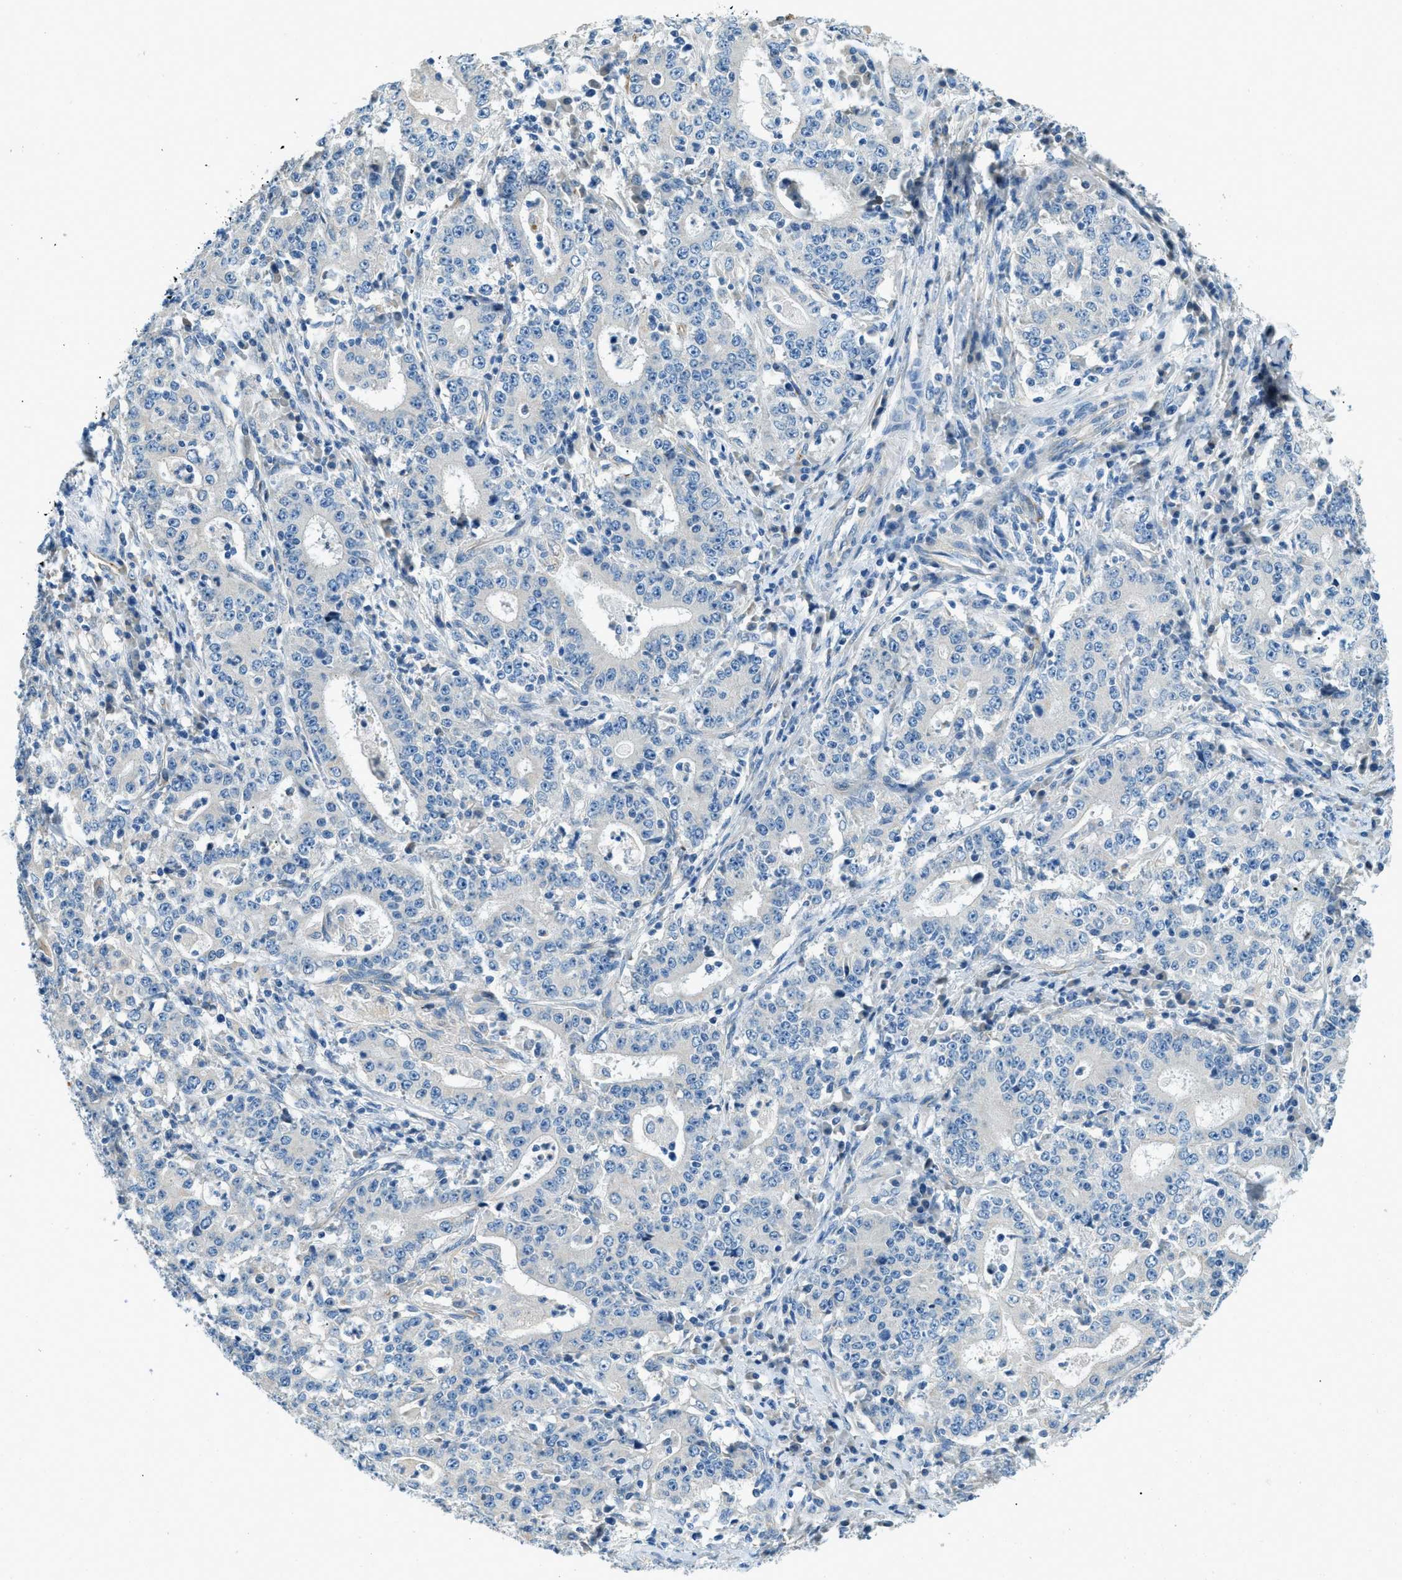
{"staining": {"intensity": "negative", "quantity": "none", "location": "none"}, "tissue": "stomach cancer", "cell_type": "Tumor cells", "image_type": "cancer", "snomed": [{"axis": "morphology", "description": "Normal tissue, NOS"}, {"axis": "morphology", "description": "Adenocarcinoma, NOS"}, {"axis": "topography", "description": "Stomach, upper"}, {"axis": "topography", "description": "Stomach"}], "caption": "DAB immunohistochemical staining of stomach cancer (adenocarcinoma) reveals no significant expression in tumor cells. Brightfield microscopy of IHC stained with DAB (brown) and hematoxylin (blue), captured at high magnification.", "gene": "ZNF367", "patient": {"sex": "male", "age": 59}}